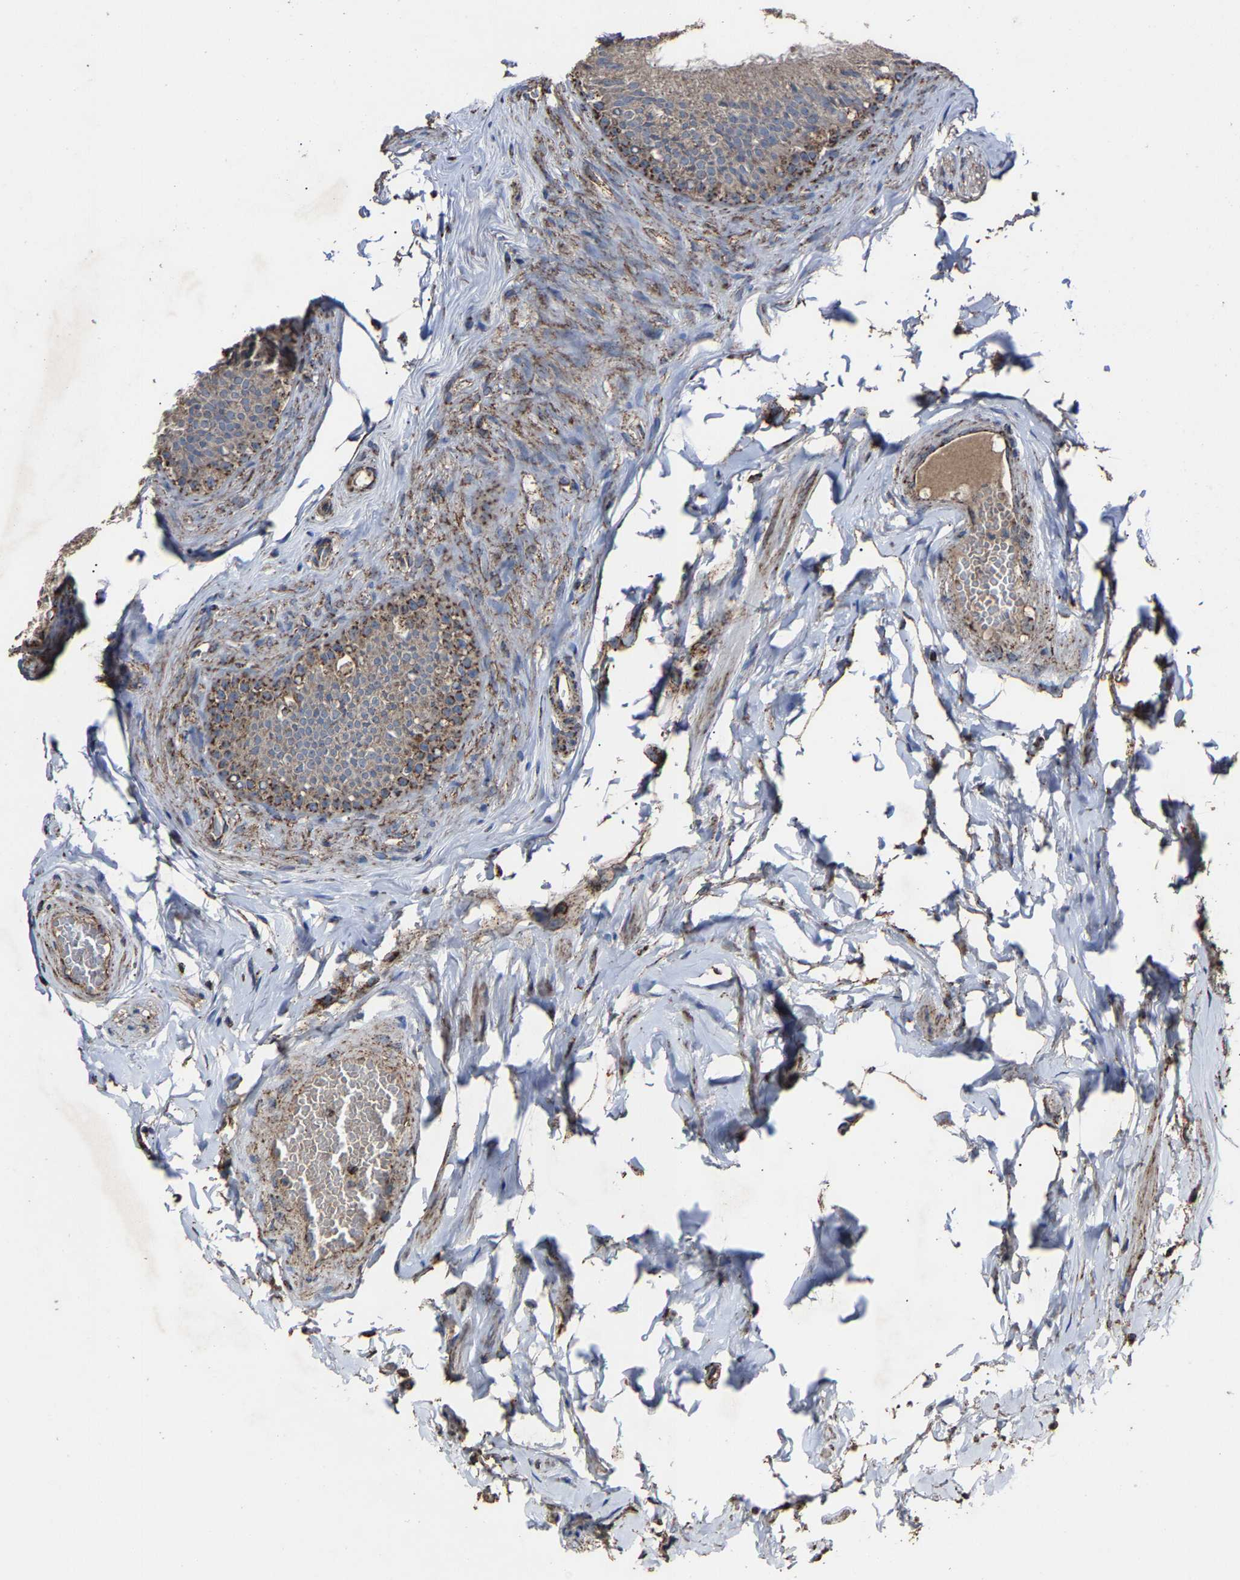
{"staining": {"intensity": "moderate", "quantity": "<25%", "location": "cytoplasmic/membranous"}, "tissue": "epididymis", "cell_type": "Glandular cells", "image_type": "normal", "snomed": [{"axis": "morphology", "description": "Normal tissue, NOS"}, {"axis": "topography", "description": "Testis"}, {"axis": "topography", "description": "Epididymis"}], "caption": "Brown immunohistochemical staining in benign human epididymis displays moderate cytoplasmic/membranous staining in about <25% of glandular cells.", "gene": "NDUFV3", "patient": {"sex": "male", "age": 36}}